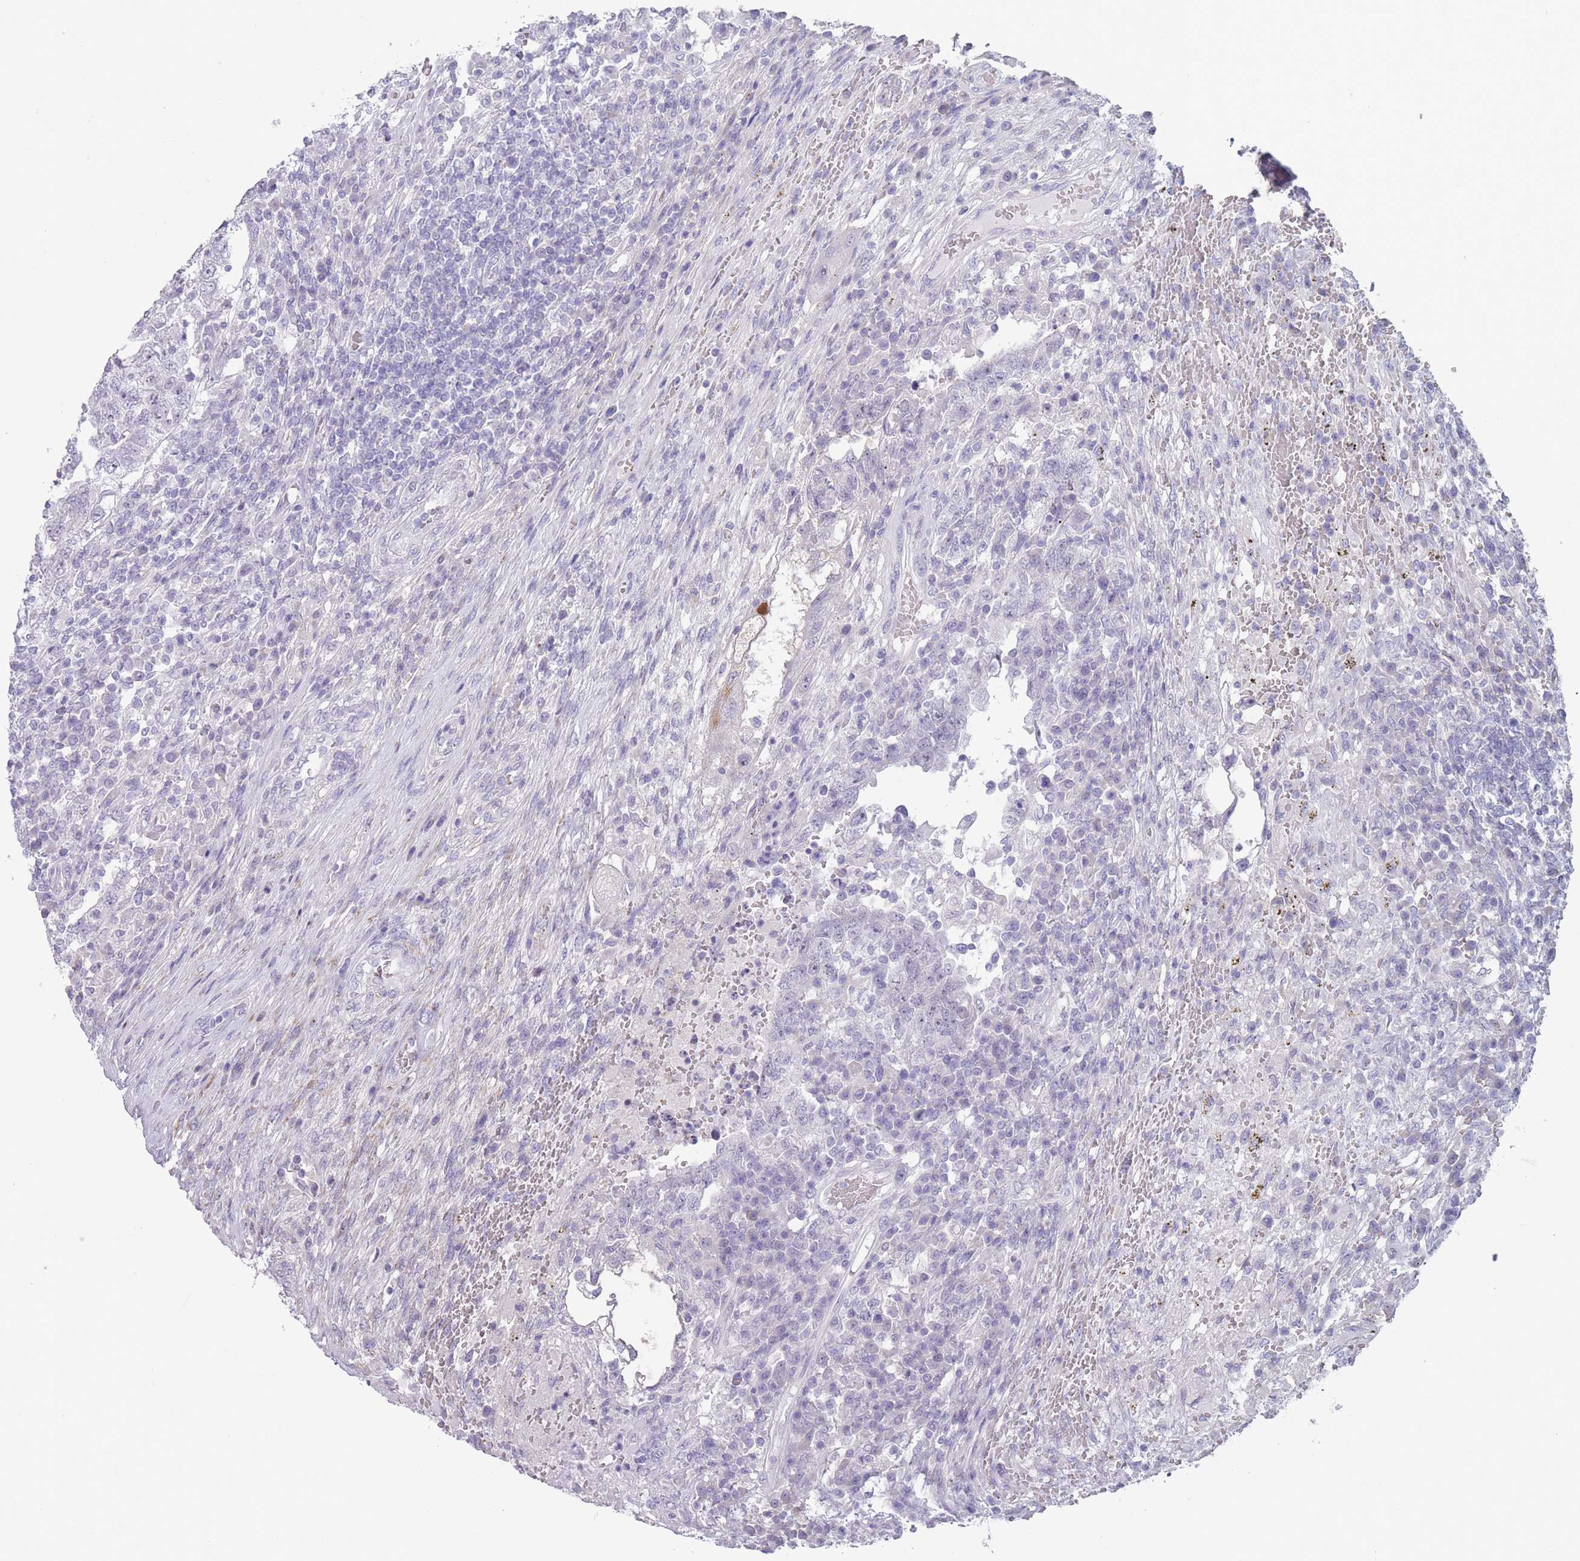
{"staining": {"intensity": "negative", "quantity": "none", "location": "none"}, "tissue": "testis cancer", "cell_type": "Tumor cells", "image_type": "cancer", "snomed": [{"axis": "morphology", "description": "Carcinoma, Embryonal, NOS"}, {"axis": "topography", "description": "Testis"}], "caption": "Human testis embryonal carcinoma stained for a protein using immunohistochemistry reveals no staining in tumor cells.", "gene": "PAIP2B", "patient": {"sex": "male", "age": 26}}